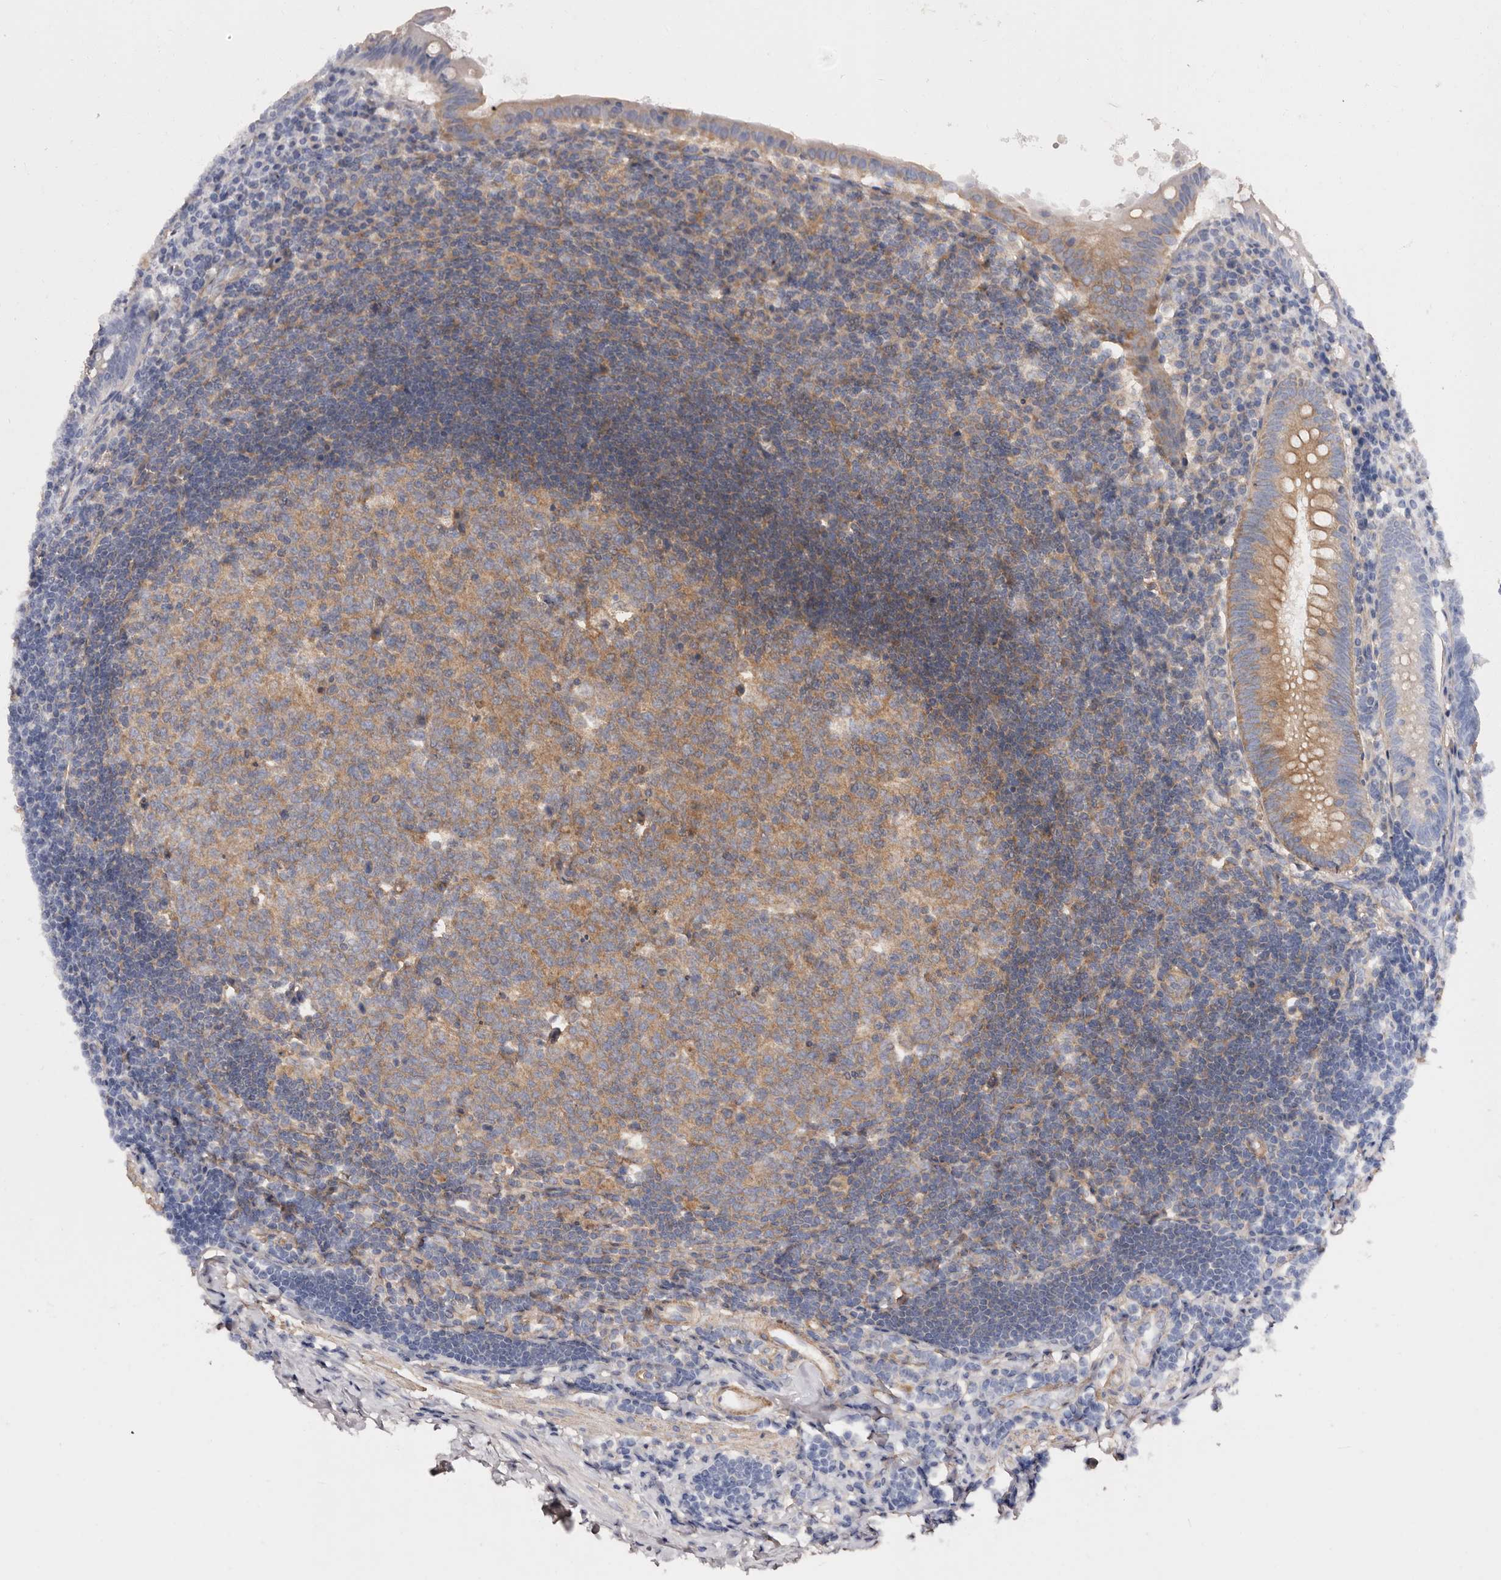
{"staining": {"intensity": "moderate", "quantity": ">75%", "location": "cytoplasmic/membranous"}, "tissue": "appendix", "cell_type": "Glandular cells", "image_type": "normal", "snomed": [{"axis": "morphology", "description": "Normal tissue, NOS"}, {"axis": "topography", "description": "Appendix"}], "caption": "Glandular cells reveal medium levels of moderate cytoplasmic/membranous staining in about >75% of cells in benign appendix.", "gene": "COQ8B", "patient": {"sex": "female", "age": 54}}